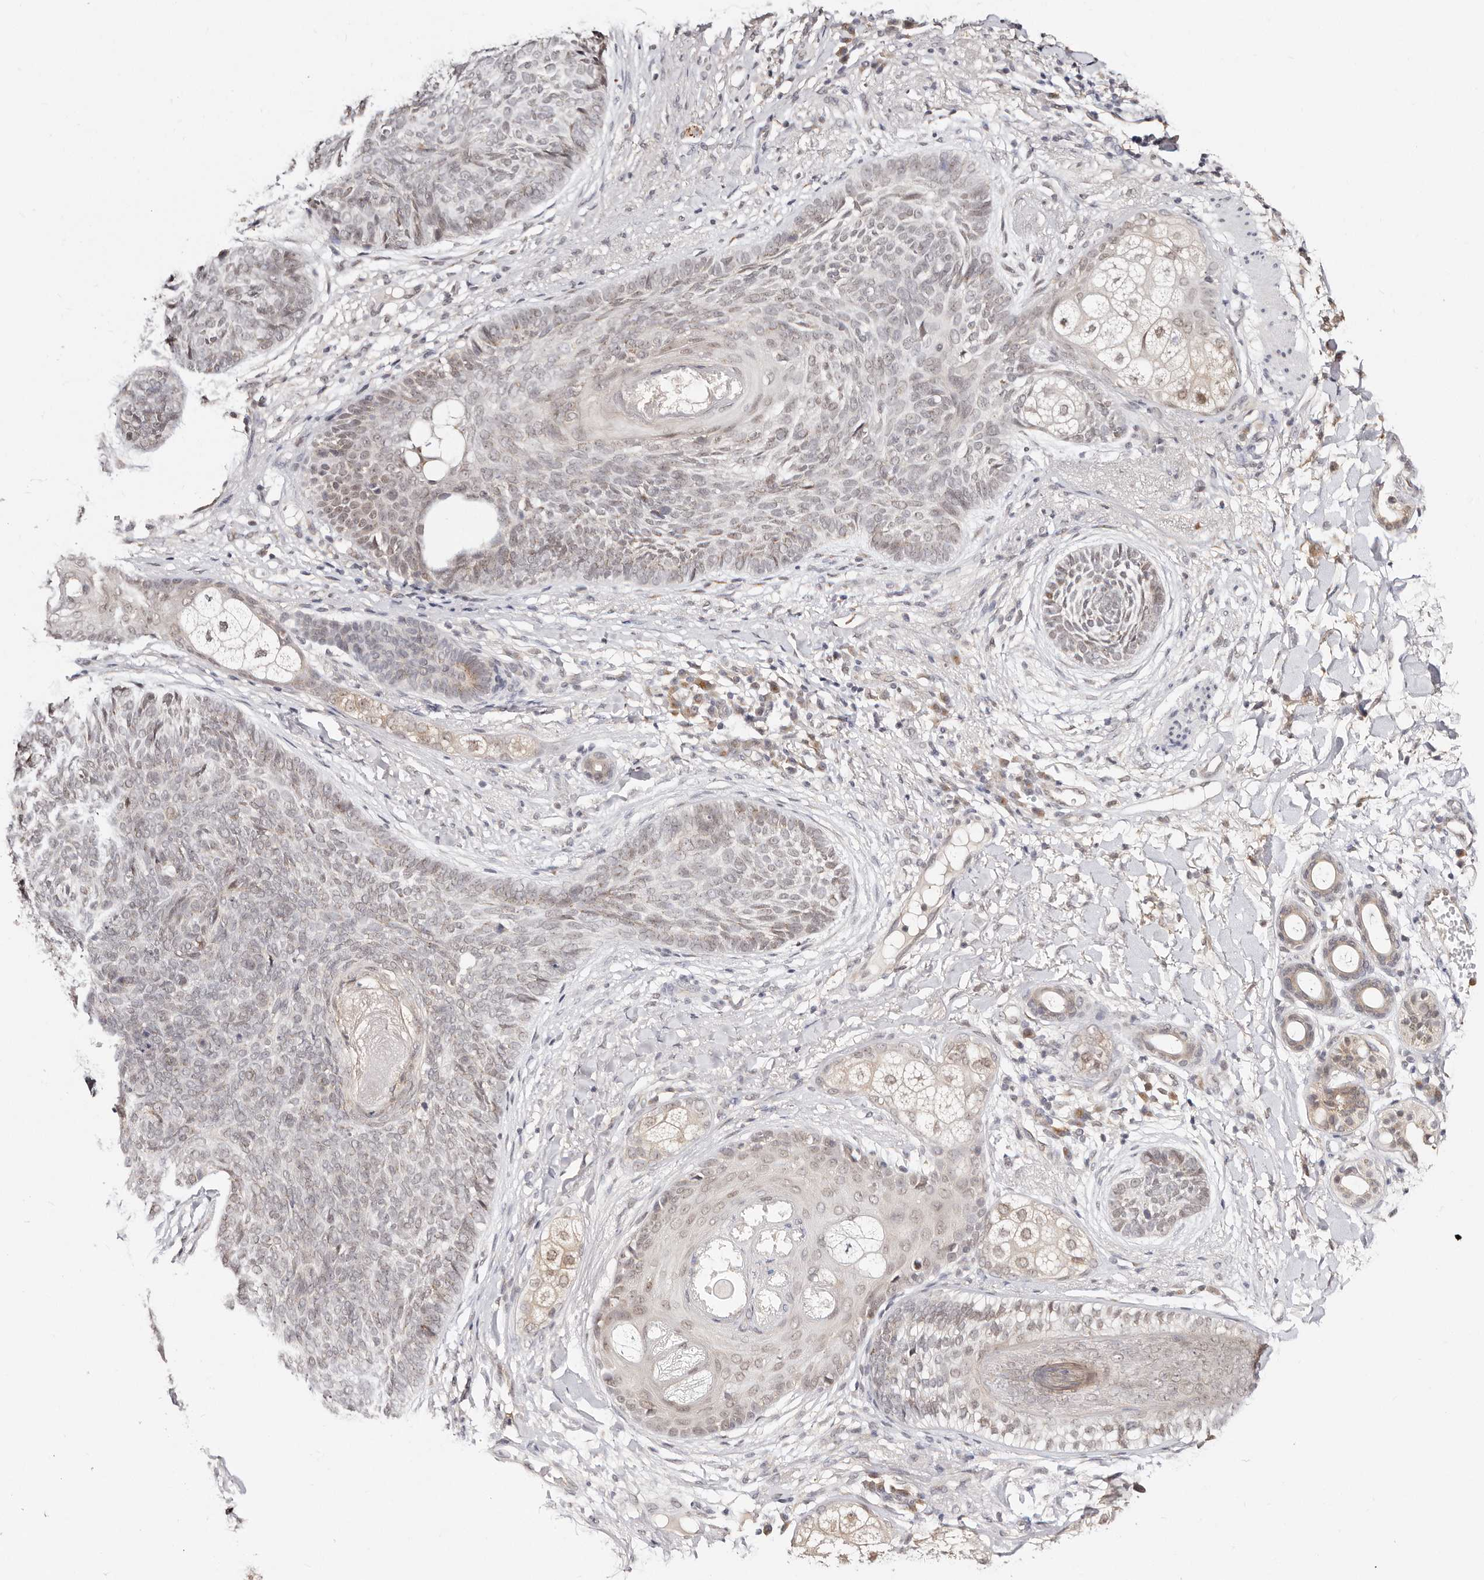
{"staining": {"intensity": "weak", "quantity": "25%-75%", "location": "nuclear"}, "tissue": "skin cancer", "cell_type": "Tumor cells", "image_type": "cancer", "snomed": [{"axis": "morphology", "description": "Basal cell carcinoma"}, {"axis": "topography", "description": "Skin"}], "caption": "Weak nuclear staining for a protein is present in about 25%-75% of tumor cells of skin cancer using immunohistochemistry (IHC).", "gene": "VIPAS39", "patient": {"sex": "male", "age": 85}}